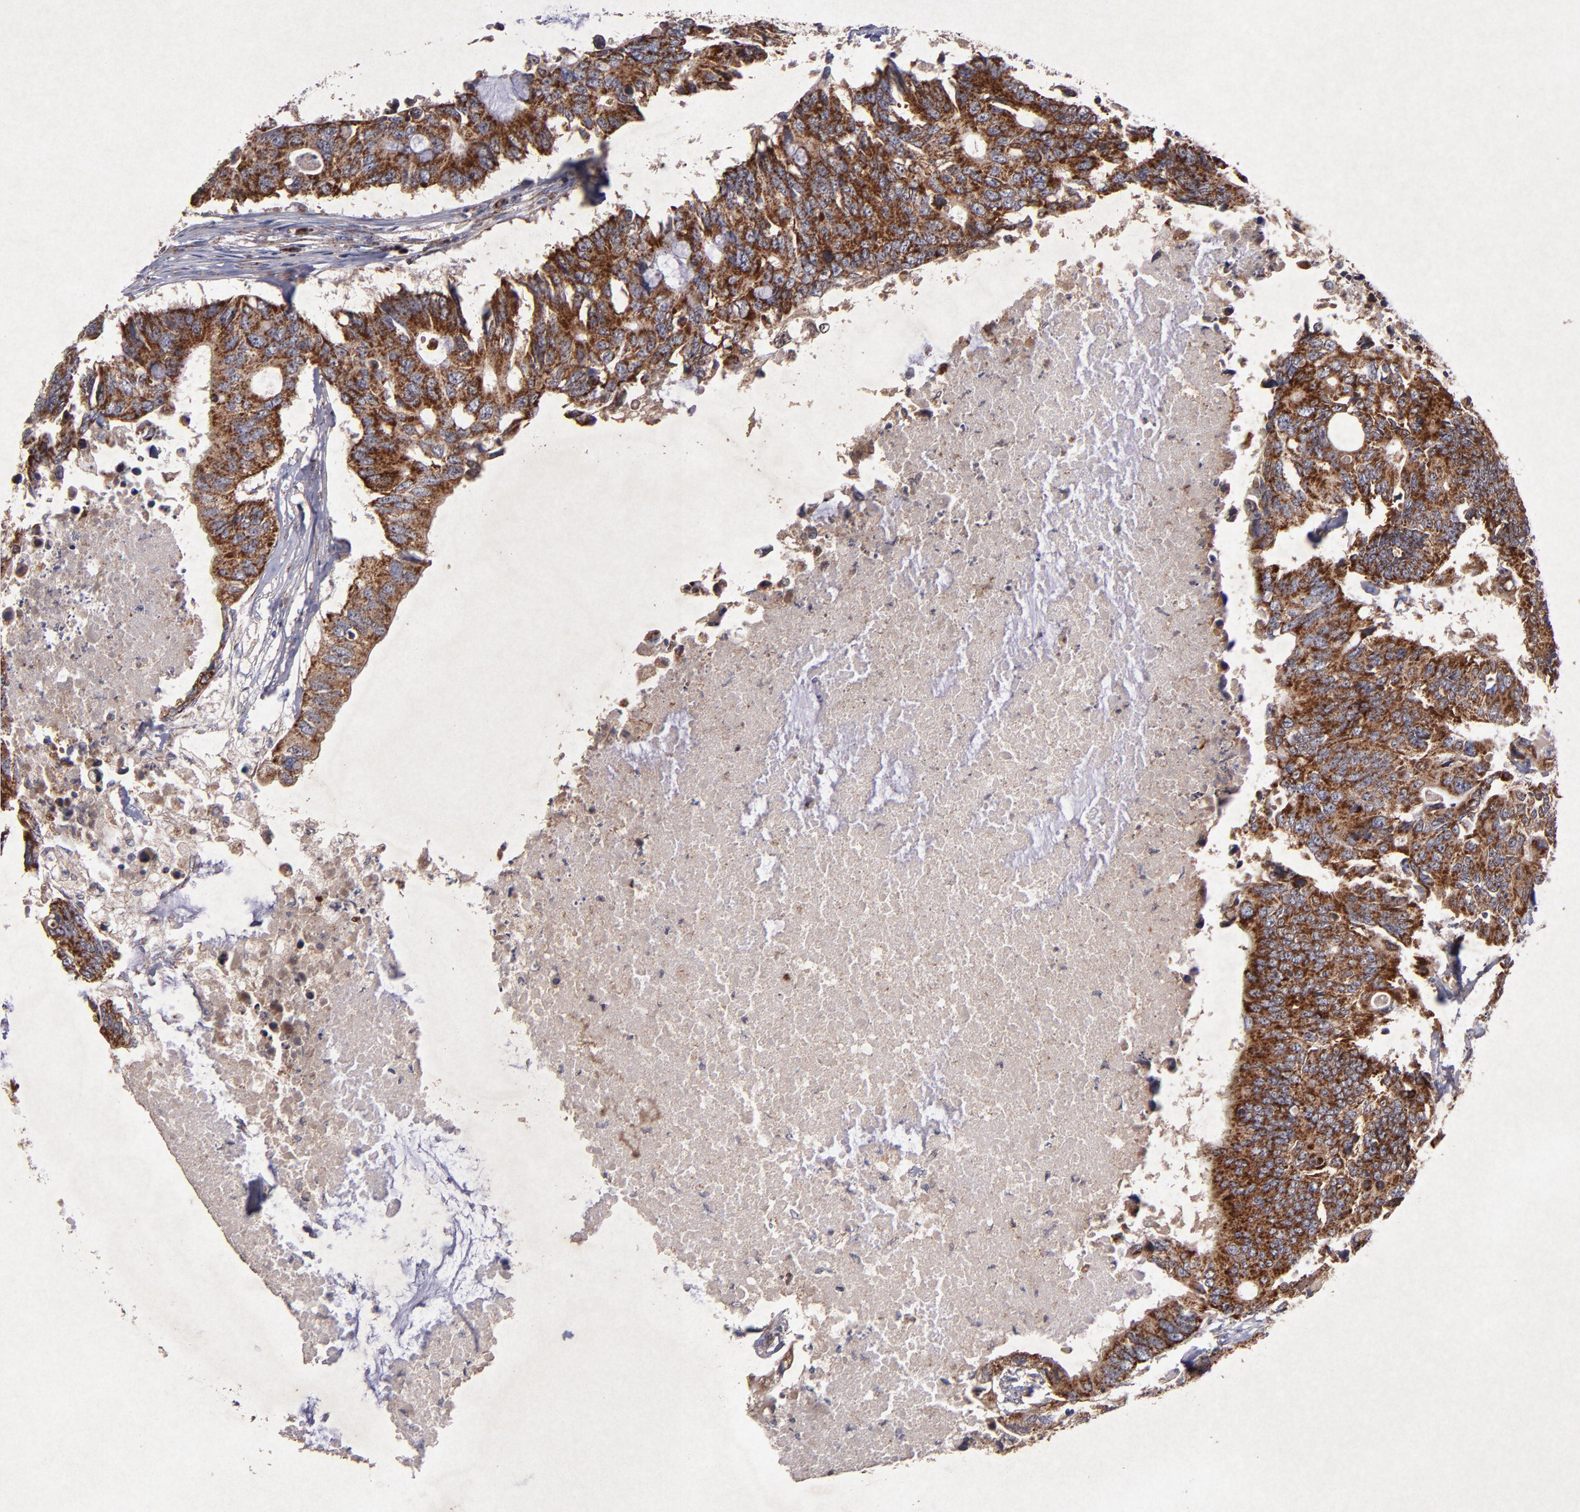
{"staining": {"intensity": "strong", "quantity": ">75%", "location": "cytoplasmic/membranous"}, "tissue": "colorectal cancer", "cell_type": "Tumor cells", "image_type": "cancer", "snomed": [{"axis": "morphology", "description": "Adenocarcinoma, NOS"}, {"axis": "topography", "description": "Colon"}], "caption": "Brown immunohistochemical staining in adenocarcinoma (colorectal) exhibits strong cytoplasmic/membranous staining in approximately >75% of tumor cells. (Brightfield microscopy of DAB IHC at high magnification).", "gene": "TIMM9", "patient": {"sex": "male", "age": 71}}